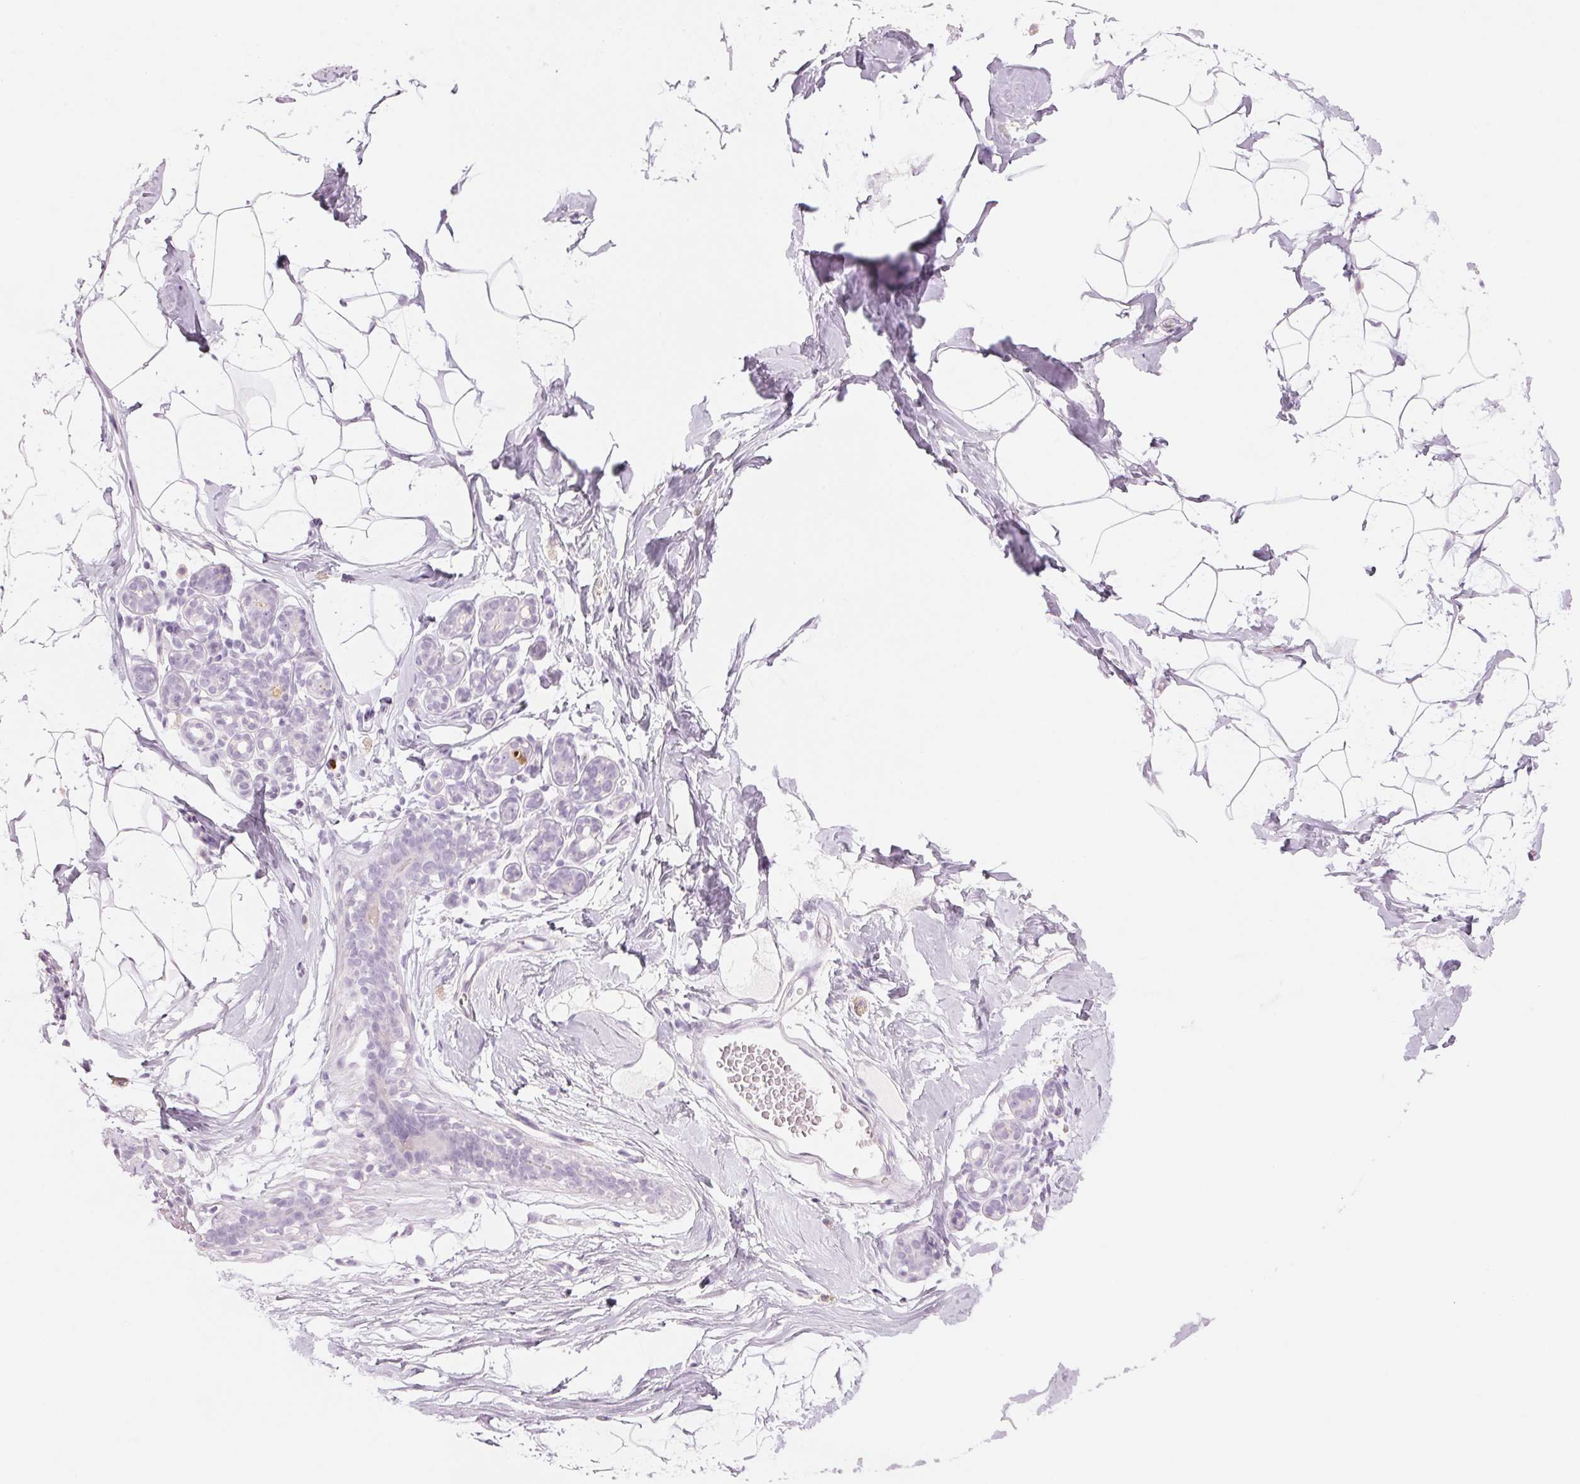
{"staining": {"intensity": "negative", "quantity": "none", "location": "none"}, "tissue": "breast", "cell_type": "Adipocytes", "image_type": "normal", "snomed": [{"axis": "morphology", "description": "Normal tissue, NOS"}, {"axis": "topography", "description": "Breast"}], "caption": "Micrograph shows no protein staining in adipocytes of unremarkable breast.", "gene": "KLK7", "patient": {"sex": "female", "age": 32}}